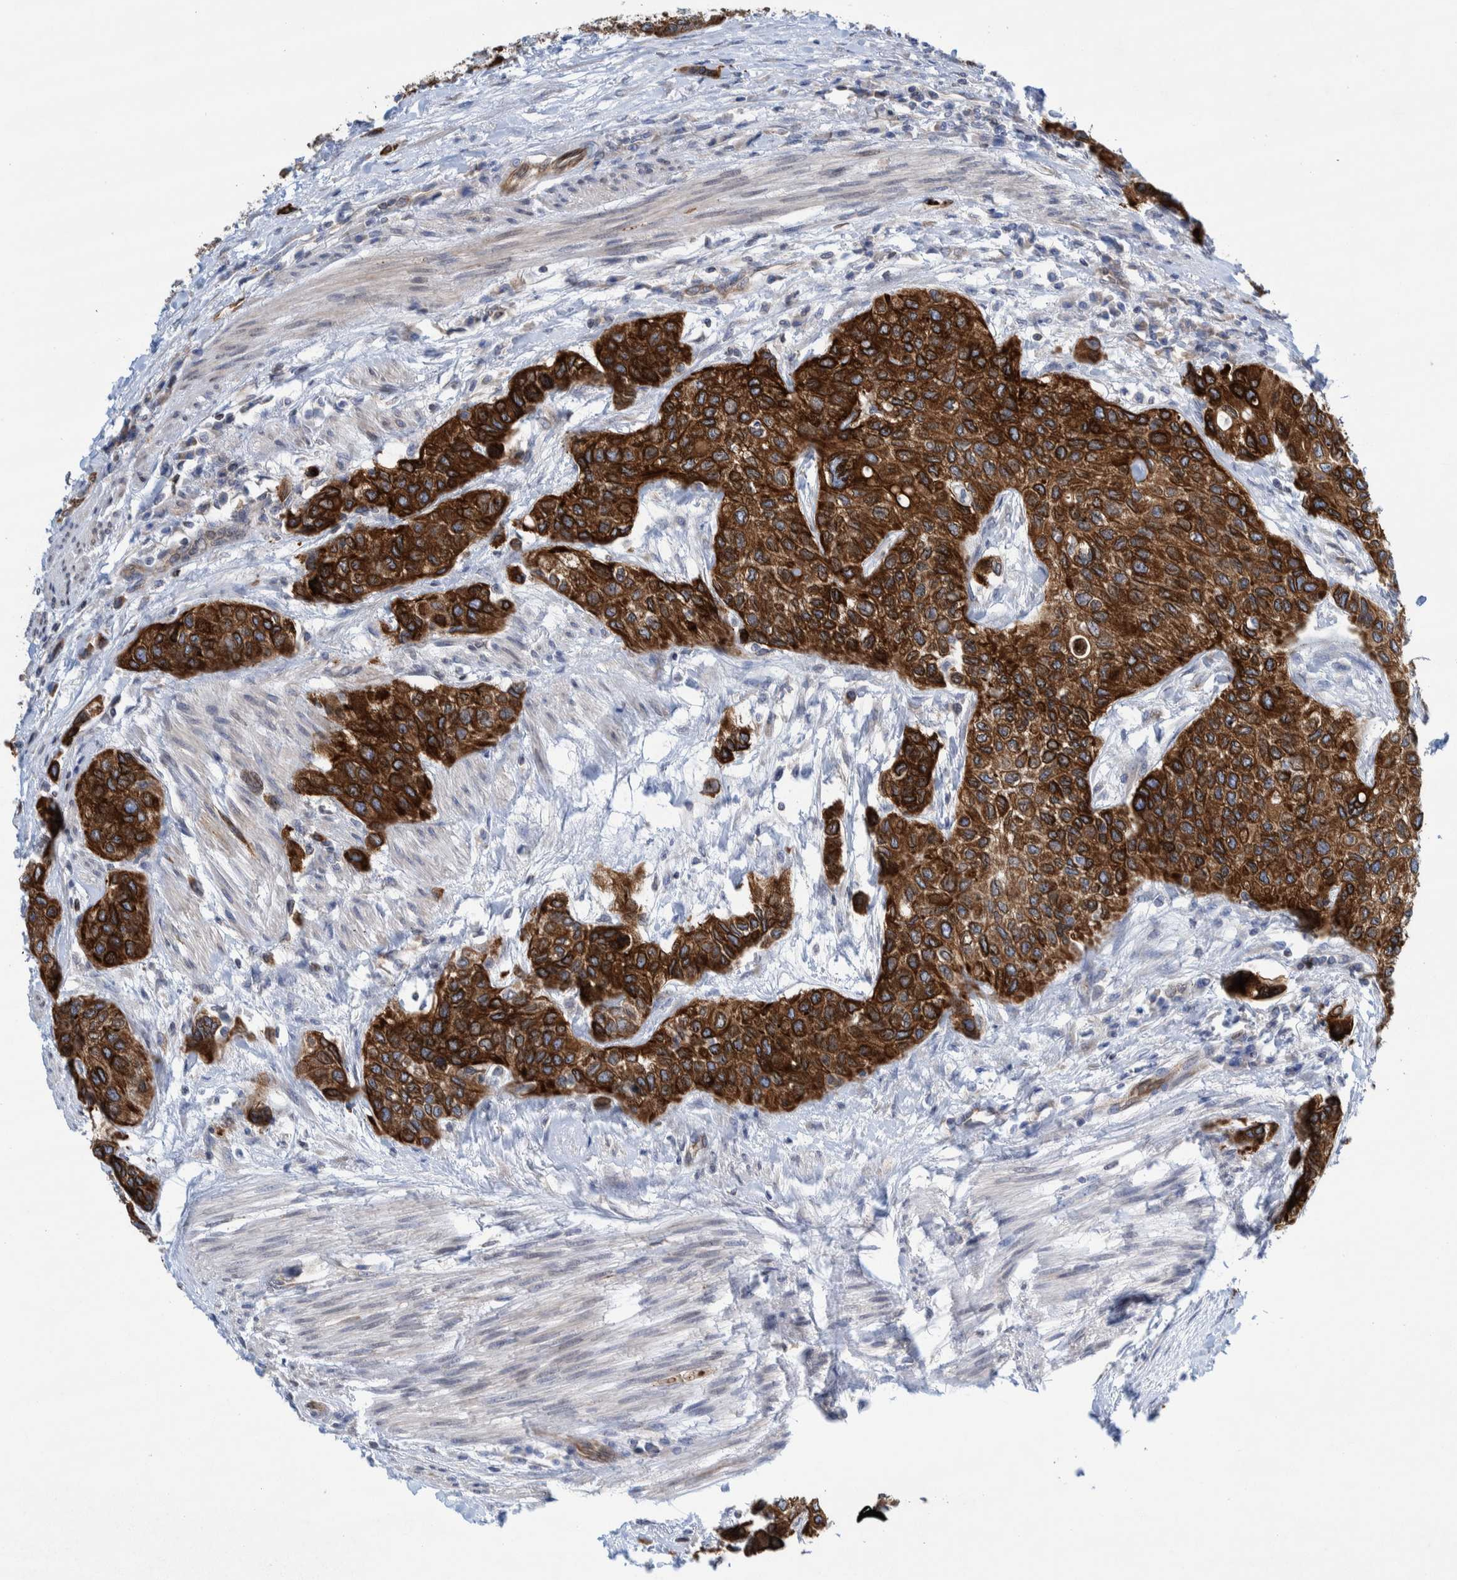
{"staining": {"intensity": "strong", "quantity": ">75%", "location": "cytoplasmic/membranous"}, "tissue": "urothelial cancer", "cell_type": "Tumor cells", "image_type": "cancer", "snomed": [{"axis": "morphology", "description": "Urothelial carcinoma, High grade"}, {"axis": "topography", "description": "Urinary bladder"}], "caption": "Immunohistochemical staining of human urothelial carcinoma (high-grade) demonstrates high levels of strong cytoplasmic/membranous protein expression in approximately >75% of tumor cells.", "gene": "THEM6", "patient": {"sex": "female", "age": 56}}